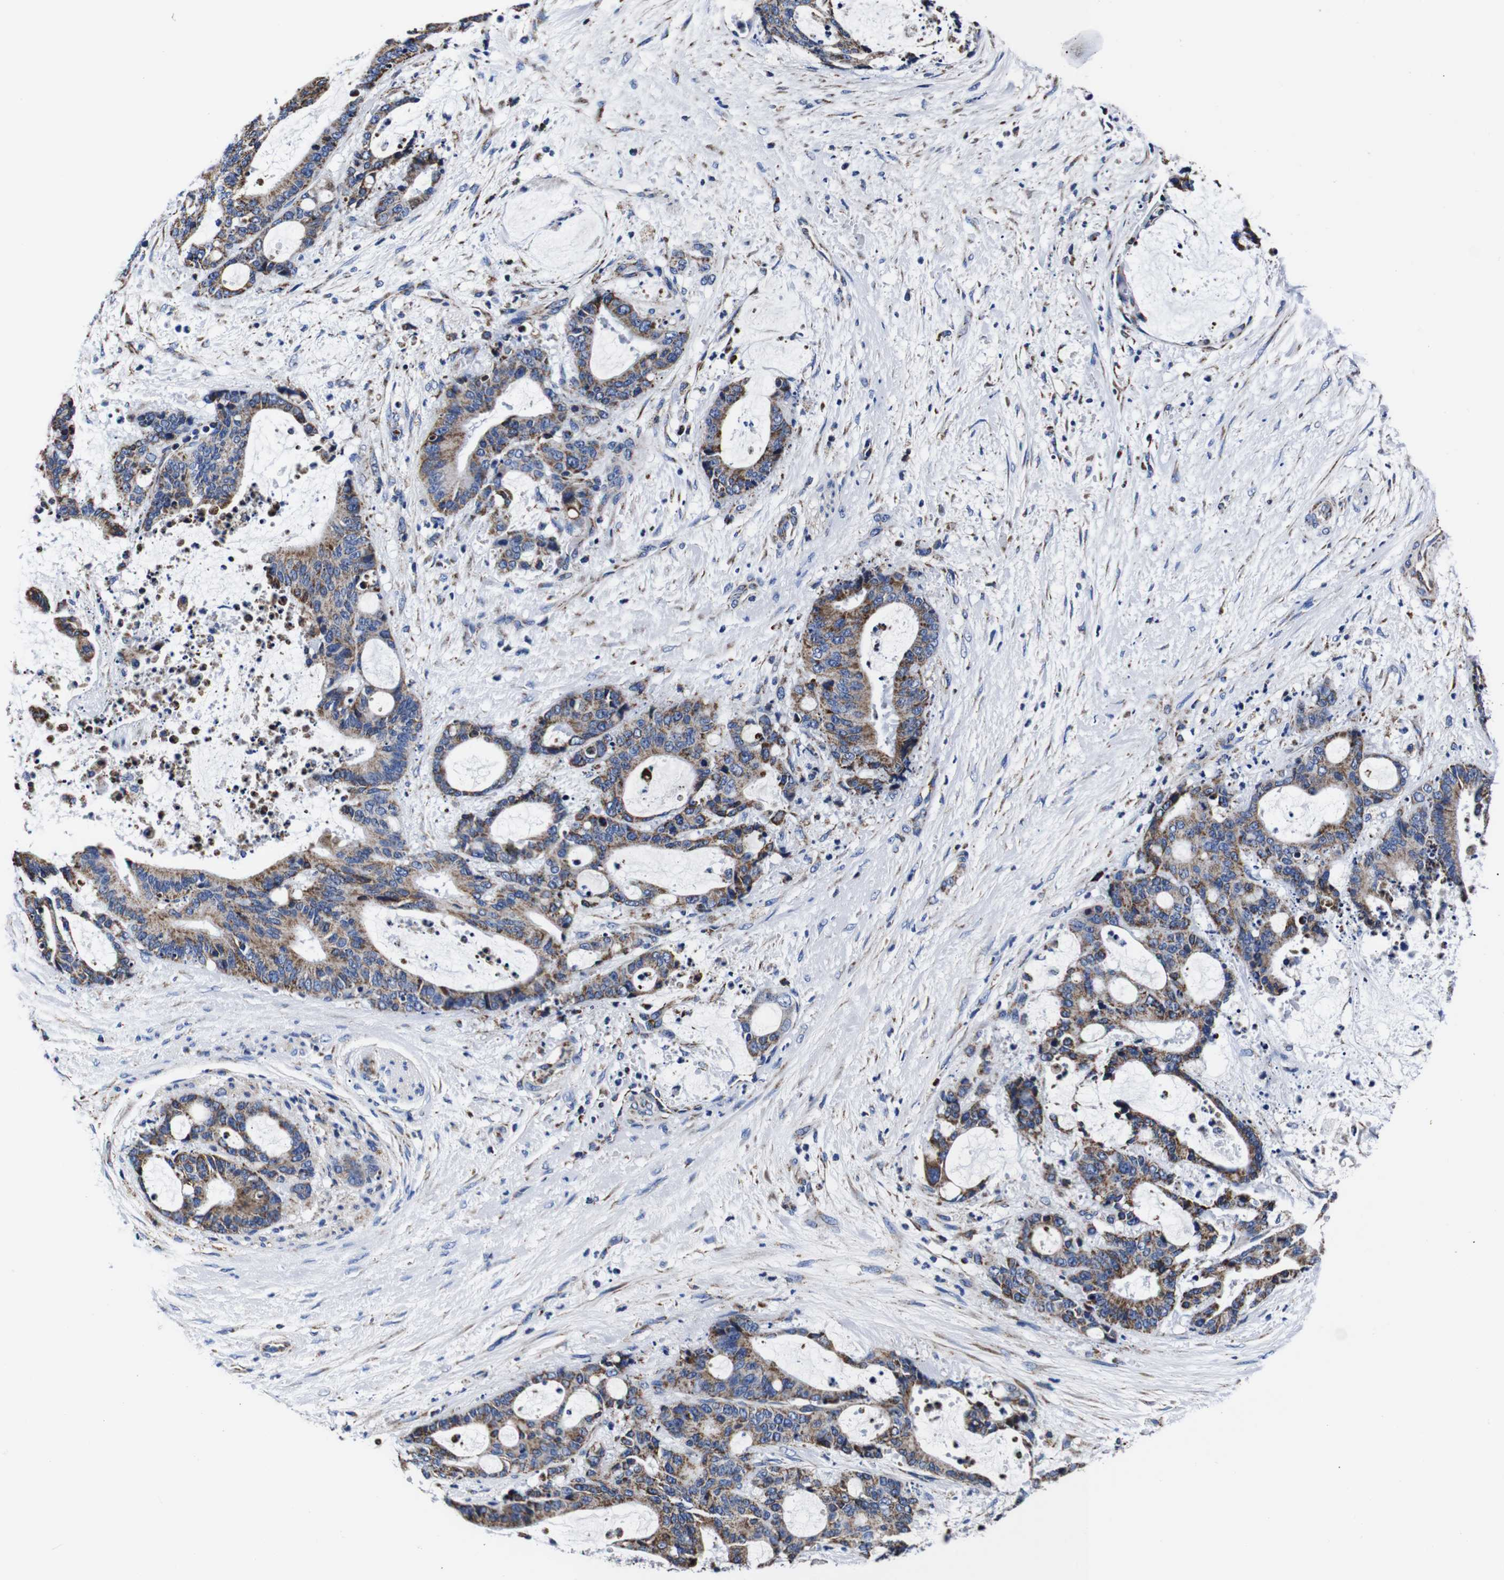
{"staining": {"intensity": "moderate", "quantity": ">75%", "location": "cytoplasmic/membranous"}, "tissue": "liver cancer", "cell_type": "Tumor cells", "image_type": "cancer", "snomed": [{"axis": "morphology", "description": "Normal tissue, NOS"}, {"axis": "morphology", "description": "Cholangiocarcinoma"}, {"axis": "topography", "description": "Liver"}, {"axis": "topography", "description": "Peripheral nerve tissue"}], "caption": "High-power microscopy captured an IHC image of liver cancer, revealing moderate cytoplasmic/membranous staining in approximately >75% of tumor cells.", "gene": "FKBP9", "patient": {"sex": "female", "age": 73}}